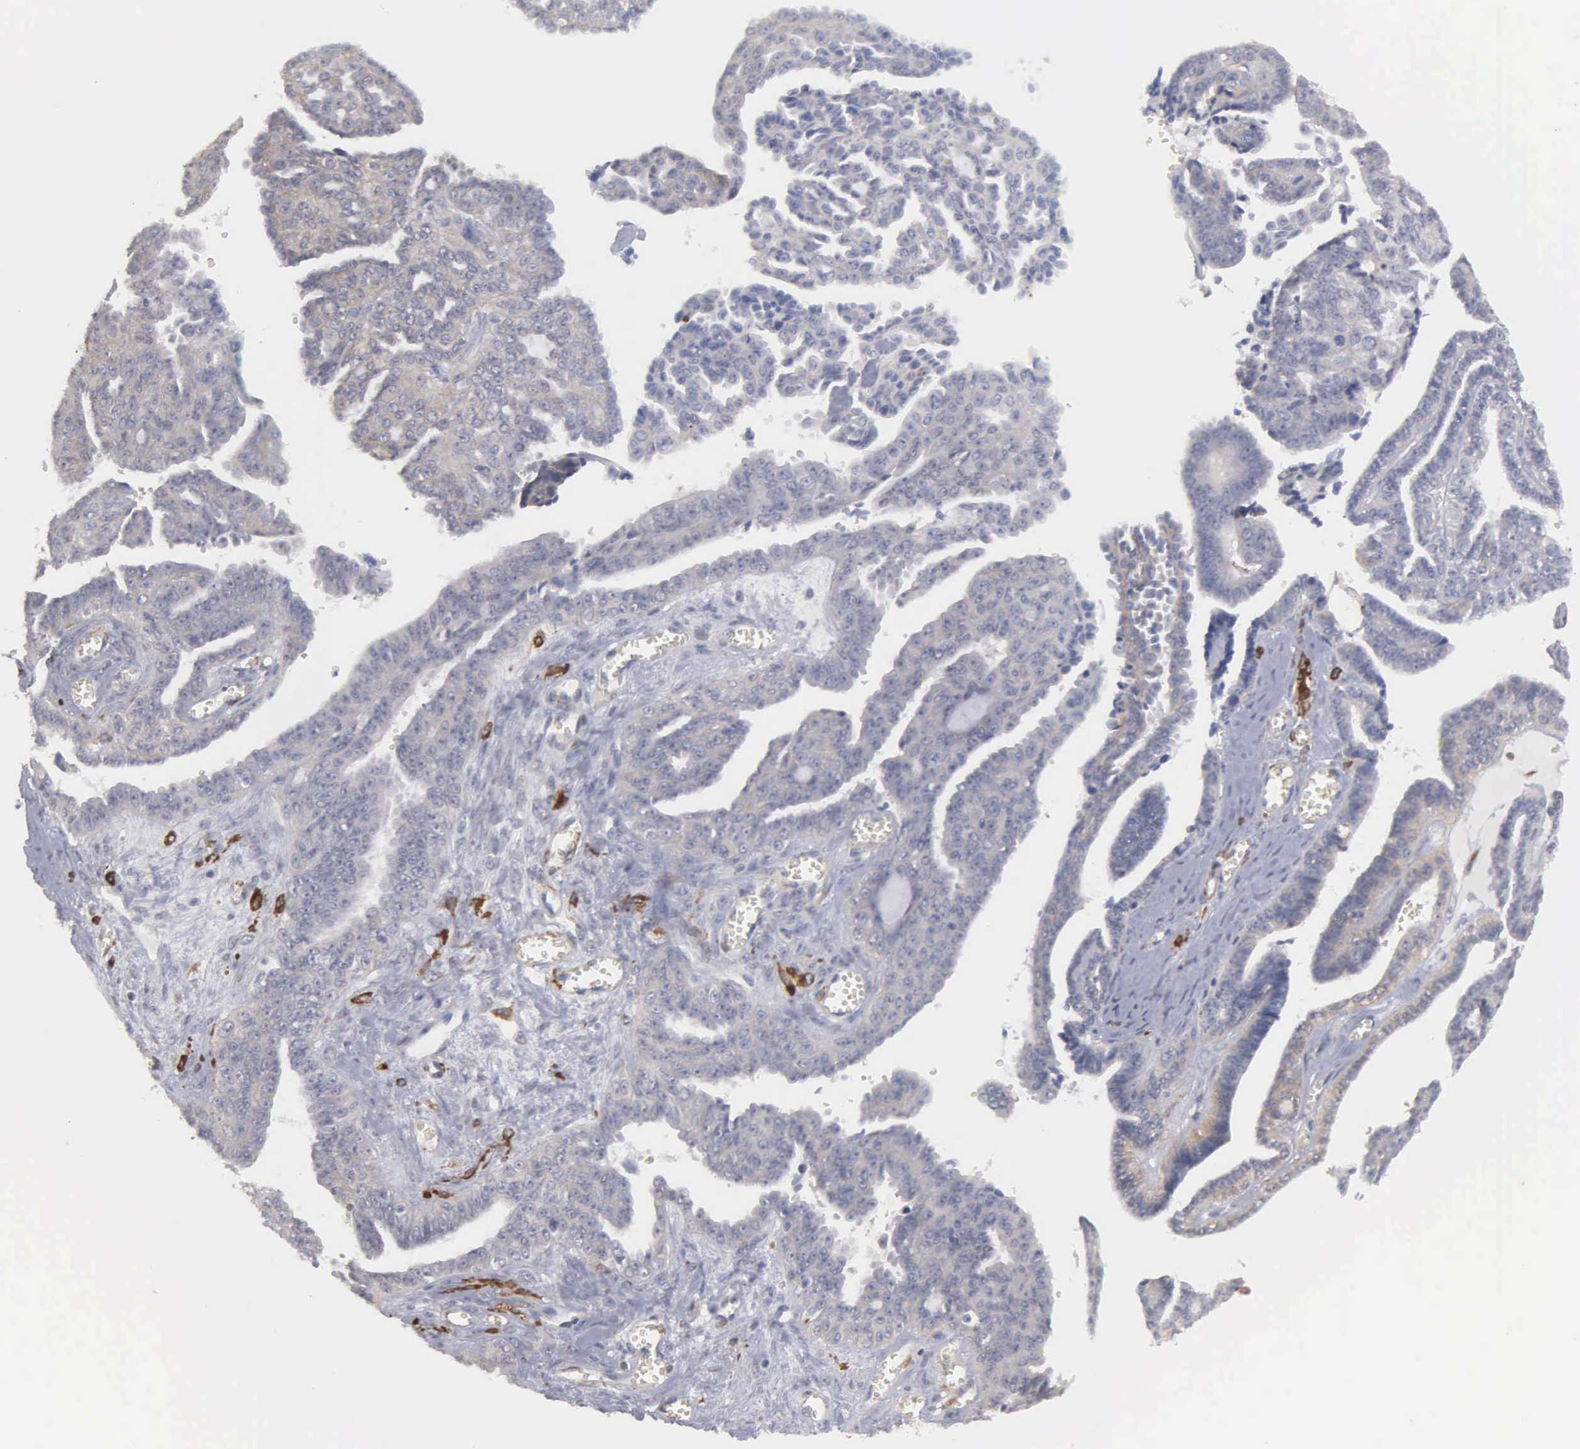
{"staining": {"intensity": "negative", "quantity": "none", "location": "none"}, "tissue": "ovarian cancer", "cell_type": "Tumor cells", "image_type": "cancer", "snomed": [{"axis": "morphology", "description": "Cystadenocarcinoma, serous, NOS"}, {"axis": "topography", "description": "Ovary"}], "caption": "The immunohistochemistry image has no significant expression in tumor cells of serous cystadenocarcinoma (ovarian) tissue.", "gene": "LIN52", "patient": {"sex": "female", "age": 71}}